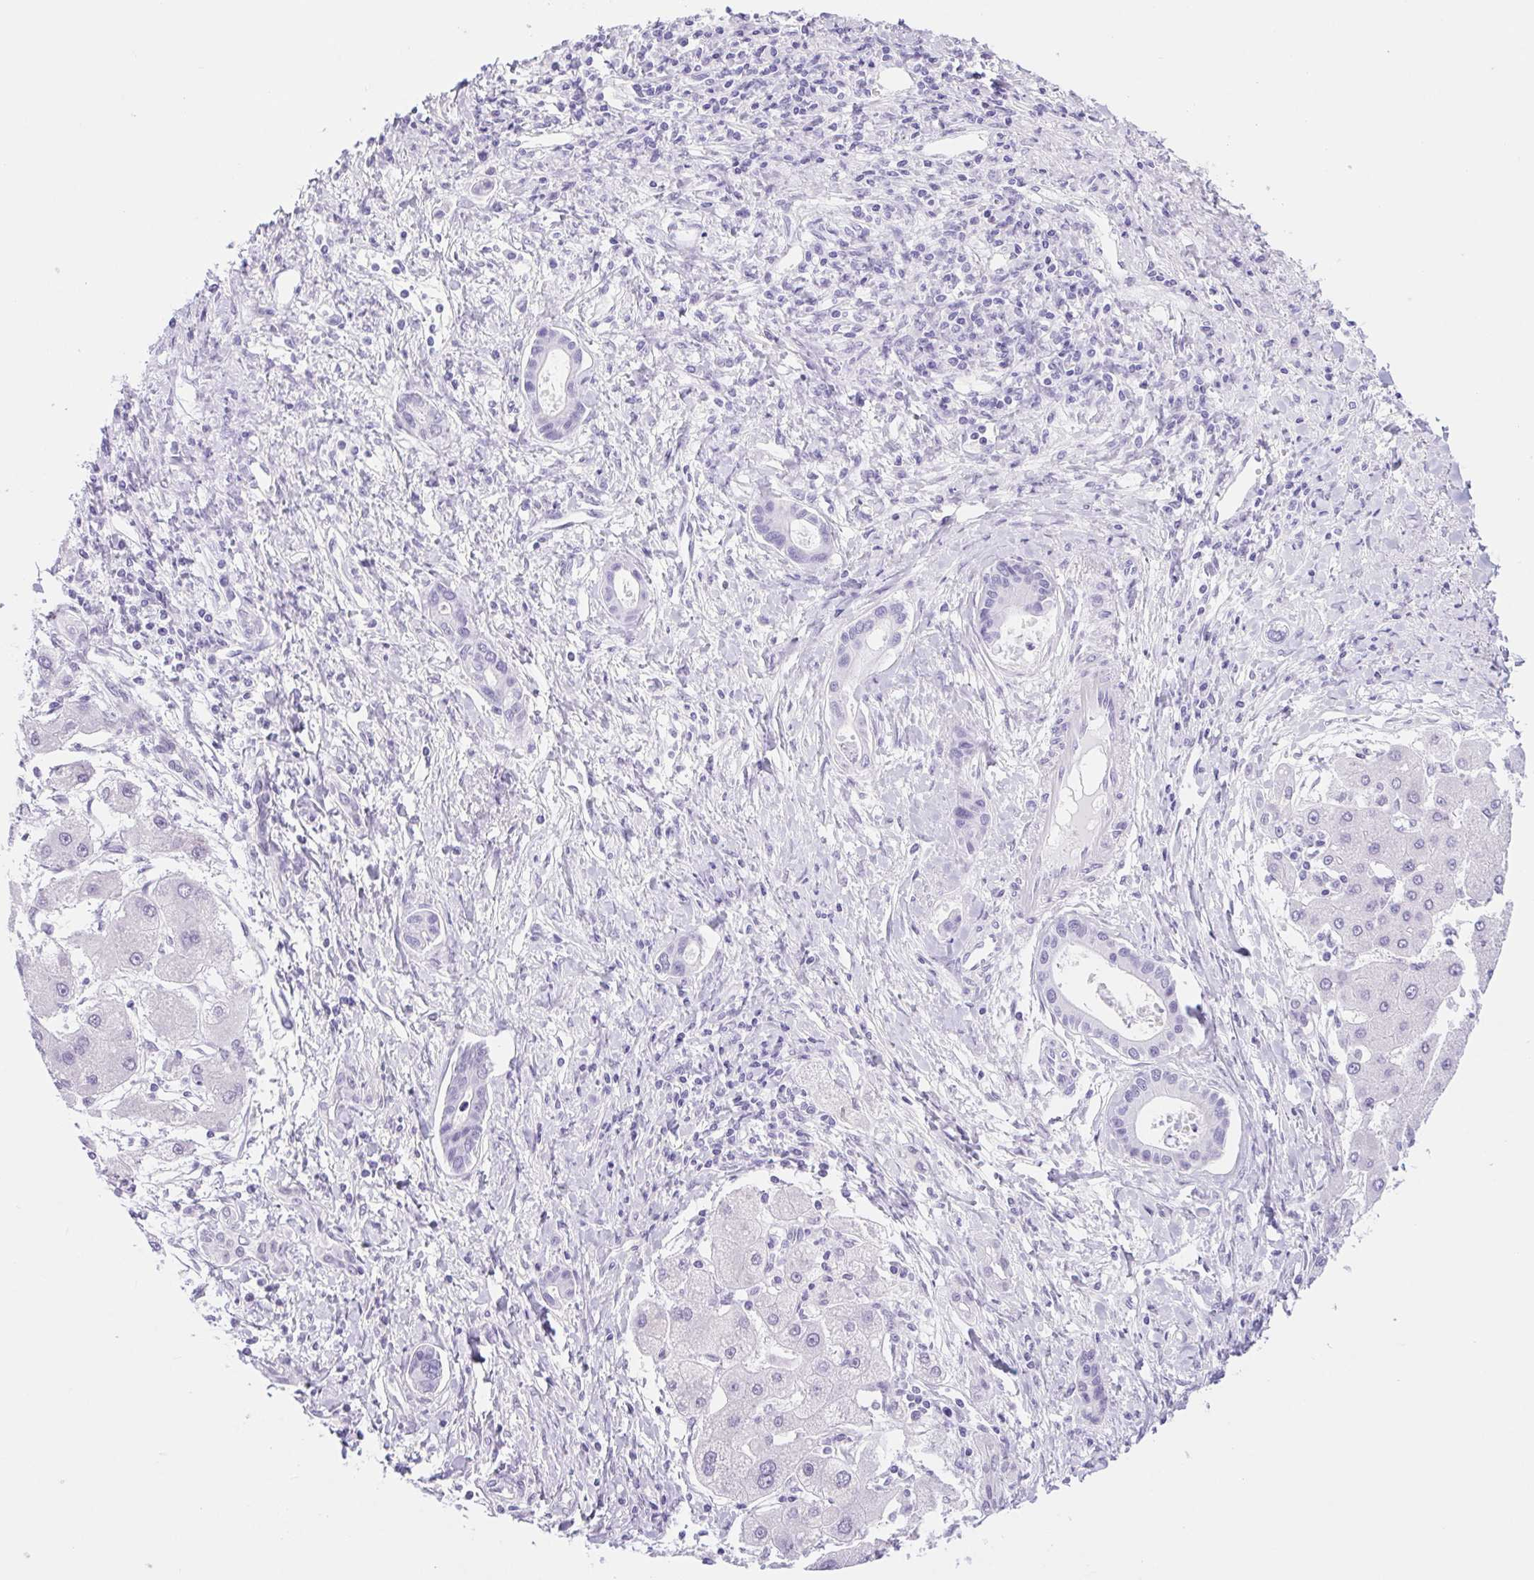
{"staining": {"intensity": "negative", "quantity": "none", "location": "none"}, "tissue": "liver cancer", "cell_type": "Tumor cells", "image_type": "cancer", "snomed": [{"axis": "morphology", "description": "Cholangiocarcinoma"}, {"axis": "topography", "description": "Liver"}], "caption": "Immunohistochemistry (IHC) of cholangiocarcinoma (liver) exhibits no expression in tumor cells. (DAB (3,3'-diaminobenzidine) IHC, high magnification).", "gene": "CAND1", "patient": {"sex": "male", "age": 66}}